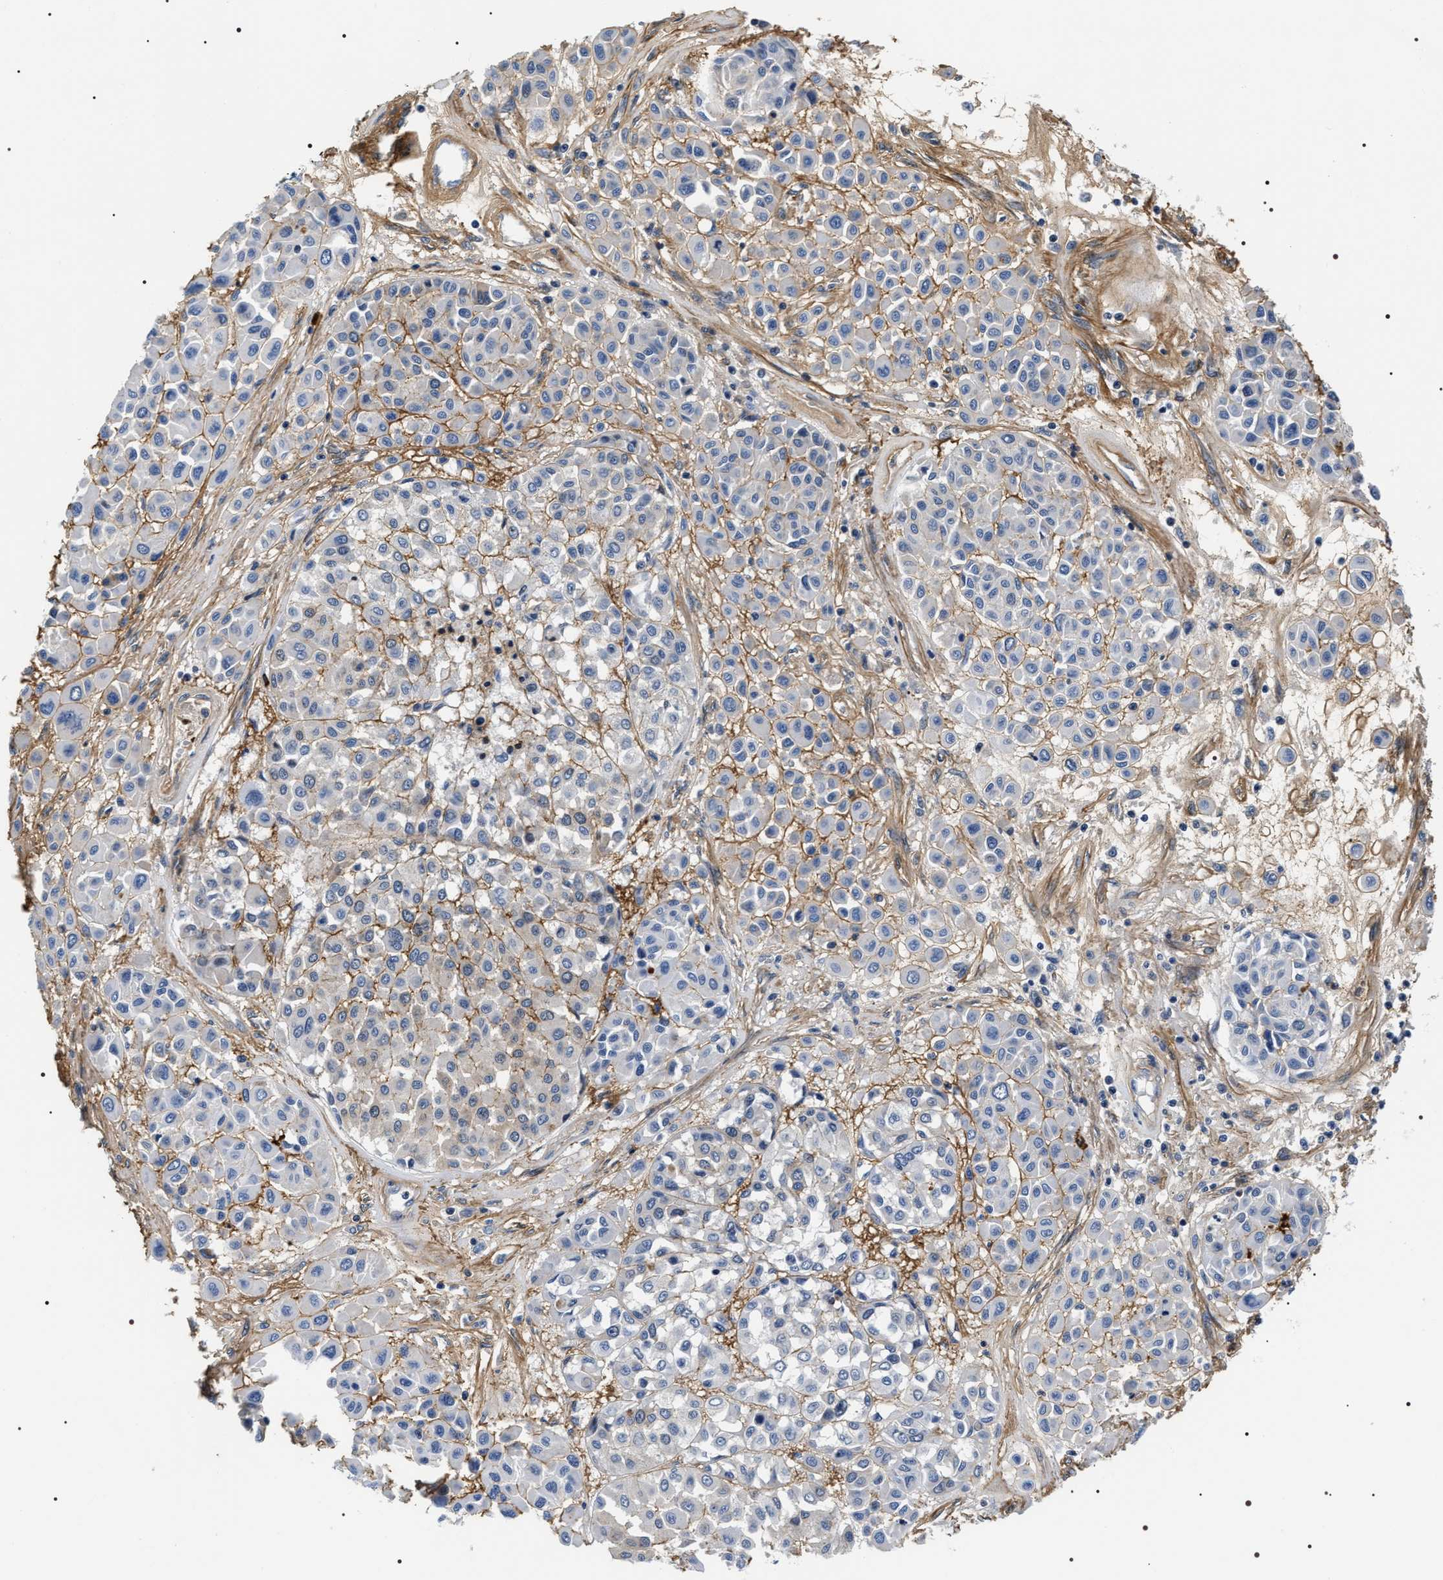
{"staining": {"intensity": "negative", "quantity": "none", "location": "none"}, "tissue": "melanoma", "cell_type": "Tumor cells", "image_type": "cancer", "snomed": [{"axis": "morphology", "description": "Malignant melanoma, Metastatic site"}, {"axis": "topography", "description": "Soft tissue"}], "caption": "The photomicrograph reveals no significant expression in tumor cells of melanoma.", "gene": "BAG2", "patient": {"sex": "male", "age": 41}}